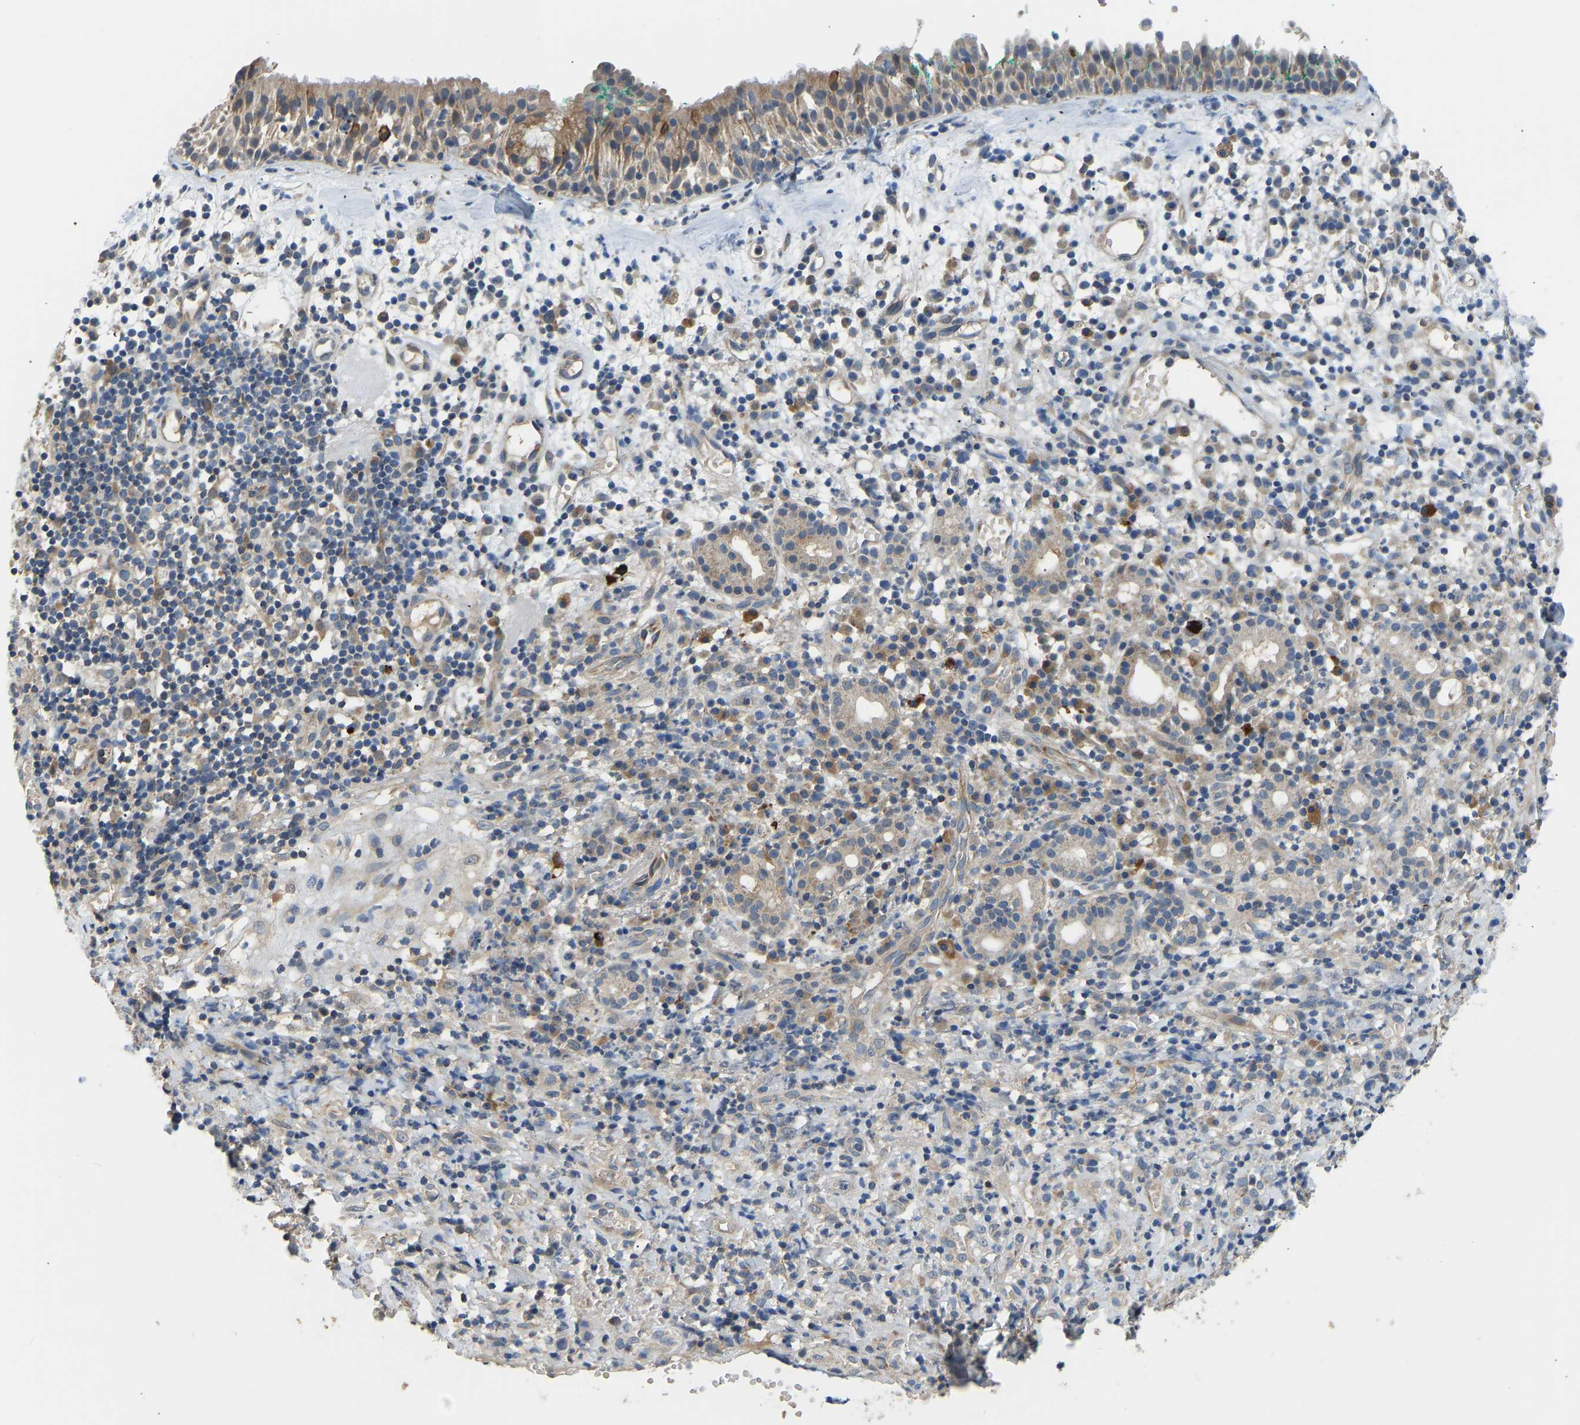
{"staining": {"intensity": "moderate", "quantity": ">75%", "location": "cytoplasmic/membranous"}, "tissue": "nasopharynx", "cell_type": "Respiratory epithelial cells", "image_type": "normal", "snomed": [{"axis": "morphology", "description": "Normal tissue, NOS"}, {"axis": "morphology", "description": "Basal cell carcinoma"}, {"axis": "topography", "description": "Cartilage tissue"}, {"axis": "topography", "description": "Nasopharynx"}, {"axis": "topography", "description": "Oral tissue"}], "caption": "The image displays immunohistochemical staining of benign nasopharynx. There is moderate cytoplasmic/membranous positivity is present in approximately >75% of respiratory epithelial cells.", "gene": "RBP1", "patient": {"sex": "female", "age": 77}}